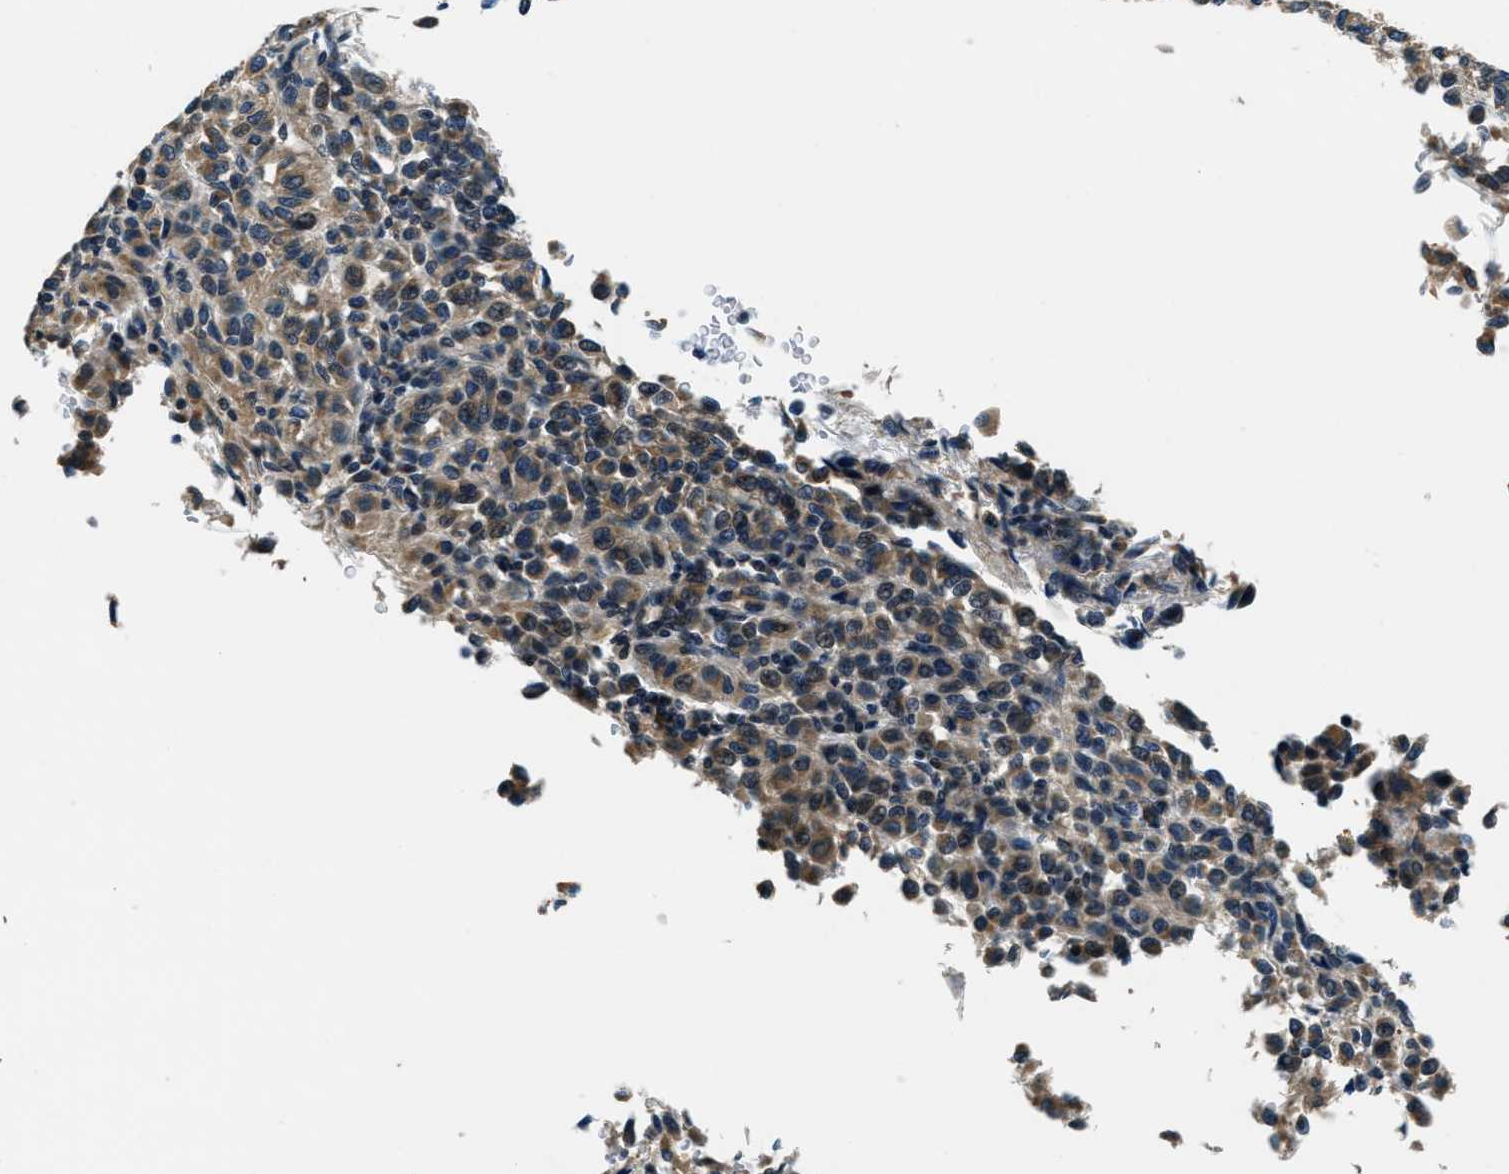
{"staining": {"intensity": "weak", "quantity": ">75%", "location": "cytoplasmic/membranous"}, "tissue": "melanoma", "cell_type": "Tumor cells", "image_type": "cancer", "snomed": [{"axis": "morphology", "description": "Malignant melanoma, Metastatic site"}, {"axis": "topography", "description": "Lung"}], "caption": "Immunohistochemistry (IHC) (DAB) staining of melanoma displays weak cytoplasmic/membranous protein positivity in about >75% of tumor cells.", "gene": "NME8", "patient": {"sex": "male", "age": 64}}